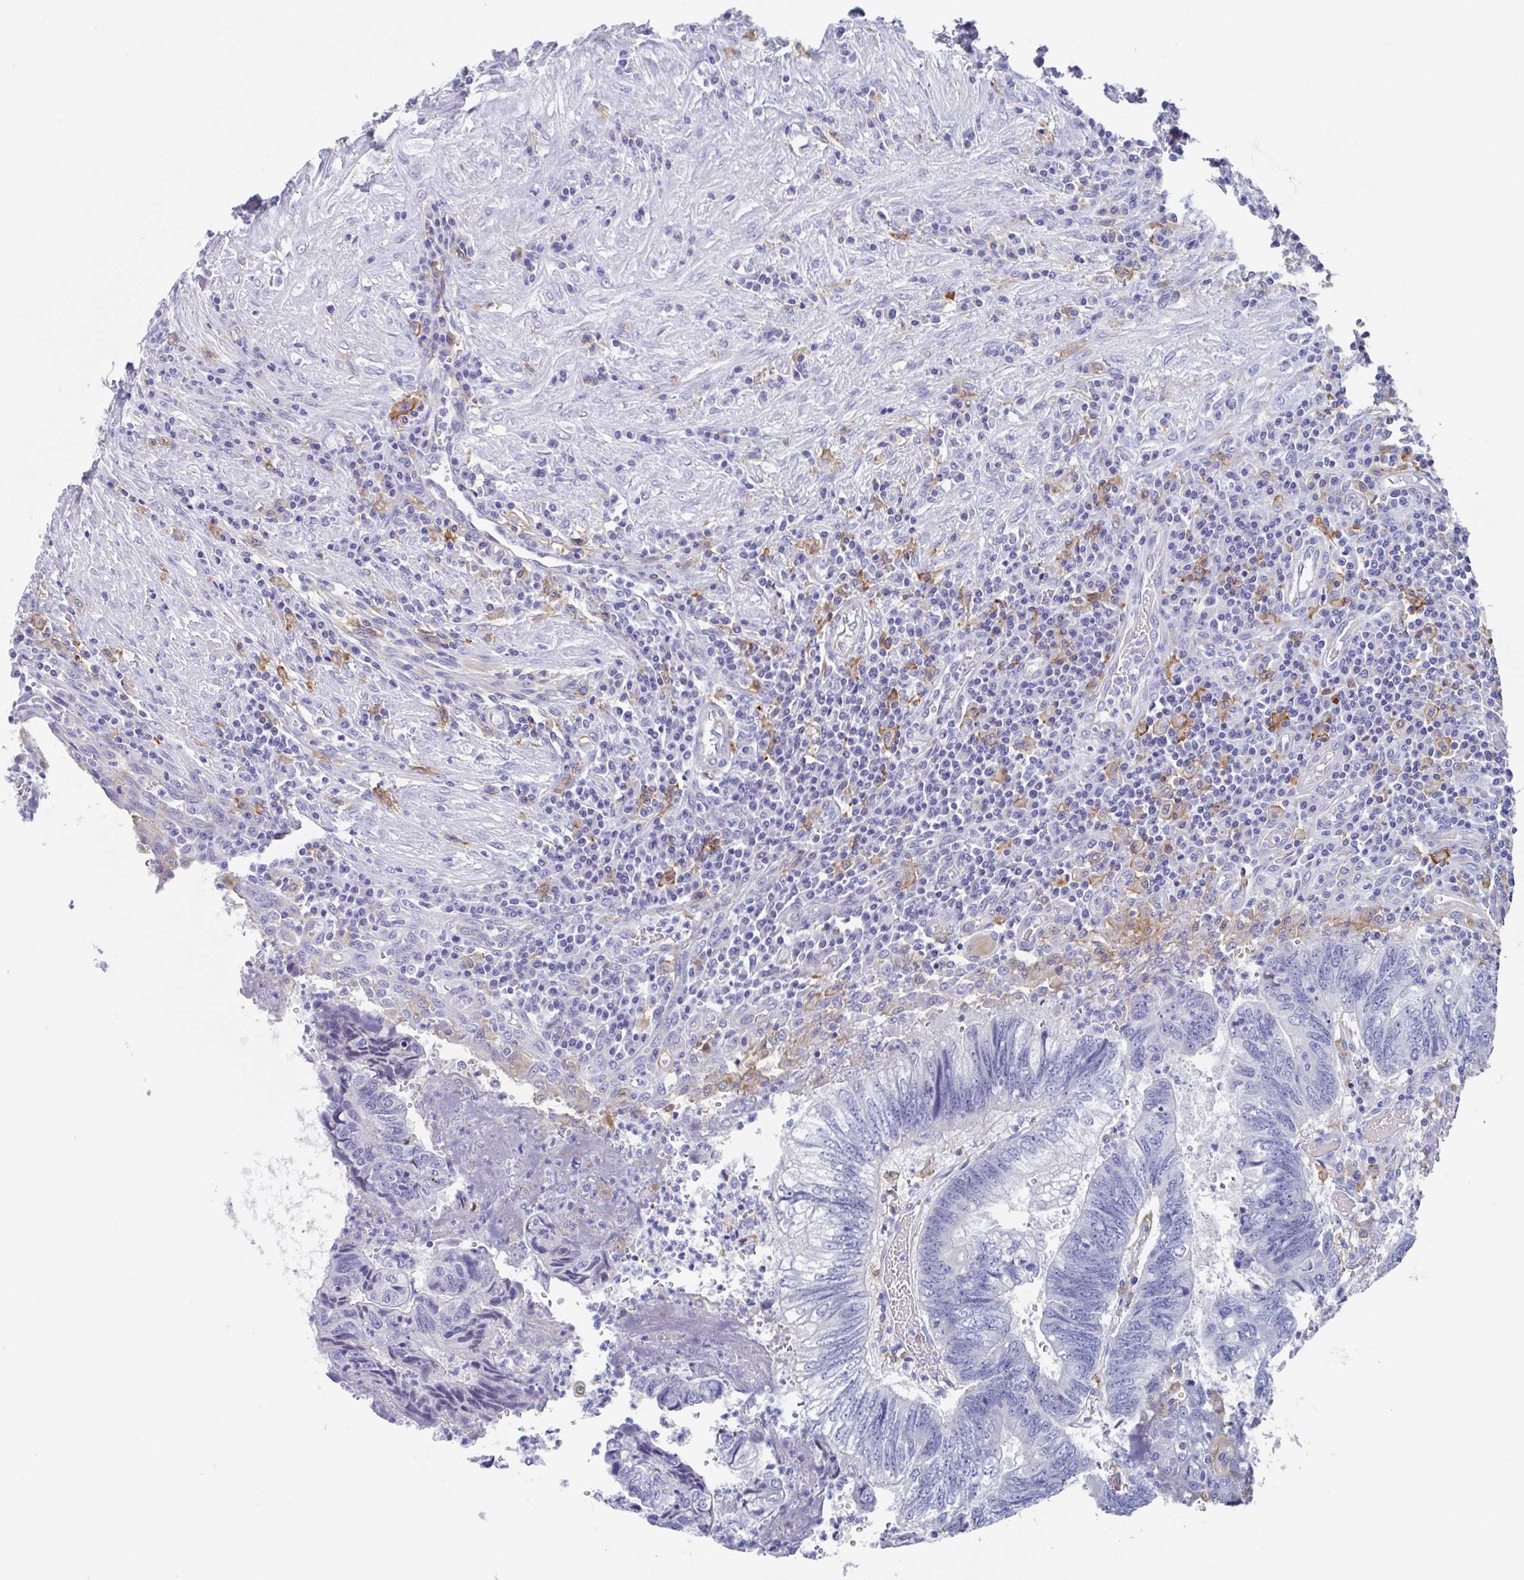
{"staining": {"intensity": "negative", "quantity": "none", "location": "none"}, "tissue": "colorectal cancer", "cell_type": "Tumor cells", "image_type": "cancer", "snomed": [{"axis": "morphology", "description": "Adenocarcinoma, NOS"}, {"axis": "topography", "description": "Colon"}], "caption": "Protein analysis of colorectal adenocarcinoma shows no significant expression in tumor cells. (DAB (3,3'-diaminobenzidine) IHC visualized using brightfield microscopy, high magnification).", "gene": "FCGR3A", "patient": {"sex": "male", "age": 86}}